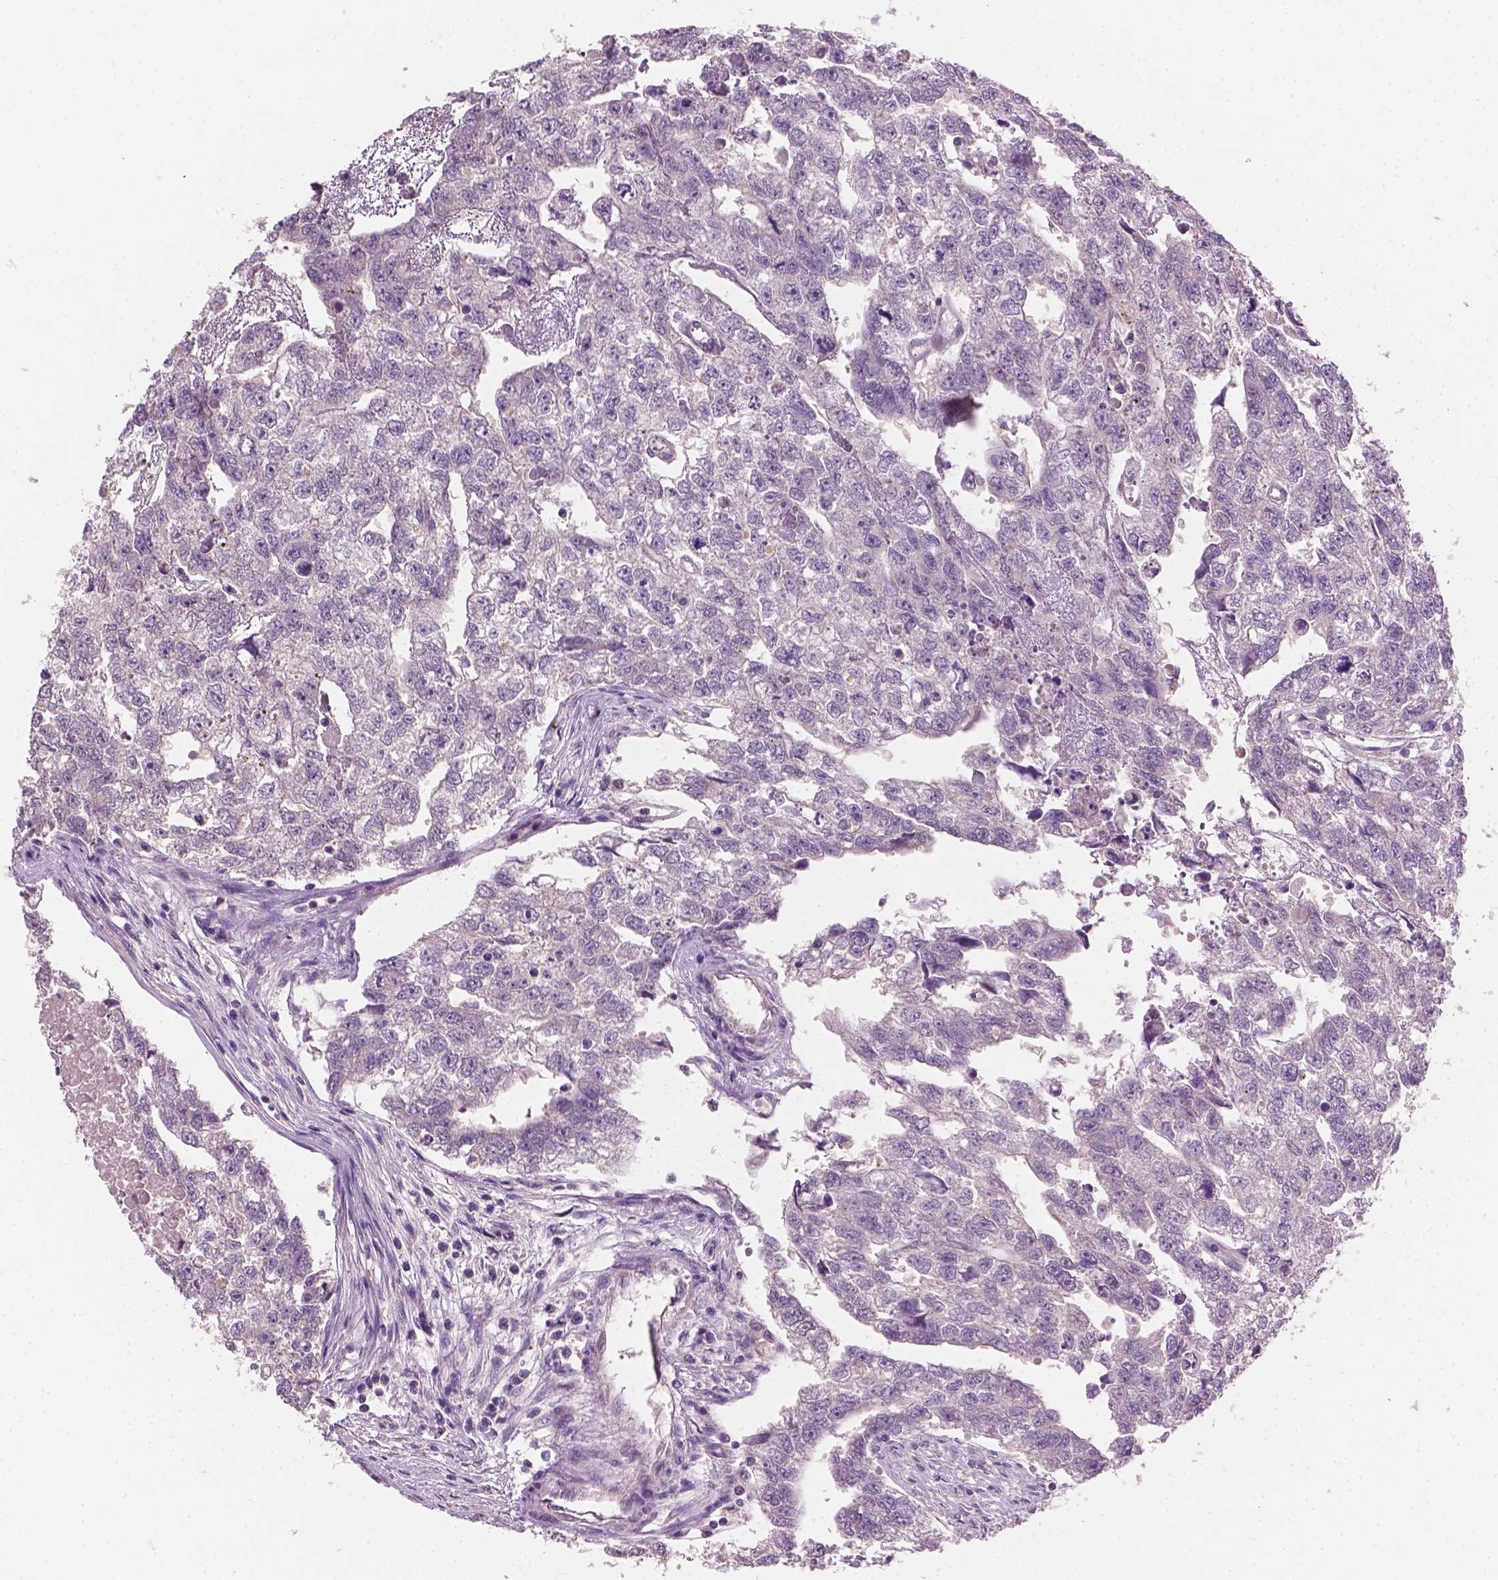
{"staining": {"intensity": "negative", "quantity": "none", "location": "none"}, "tissue": "testis cancer", "cell_type": "Tumor cells", "image_type": "cancer", "snomed": [{"axis": "morphology", "description": "Carcinoma, Embryonal, NOS"}, {"axis": "morphology", "description": "Teratoma, malignant, NOS"}, {"axis": "topography", "description": "Testis"}], "caption": "Protein analysis of testis cancer exhibits no significant staining in tumor cells. (DAB immunohistochemistry (IHC) visualized using brightfield microscopy, high magnification).", "gene": "KRT17", "patient": {"sex": "male", "age": 44}}